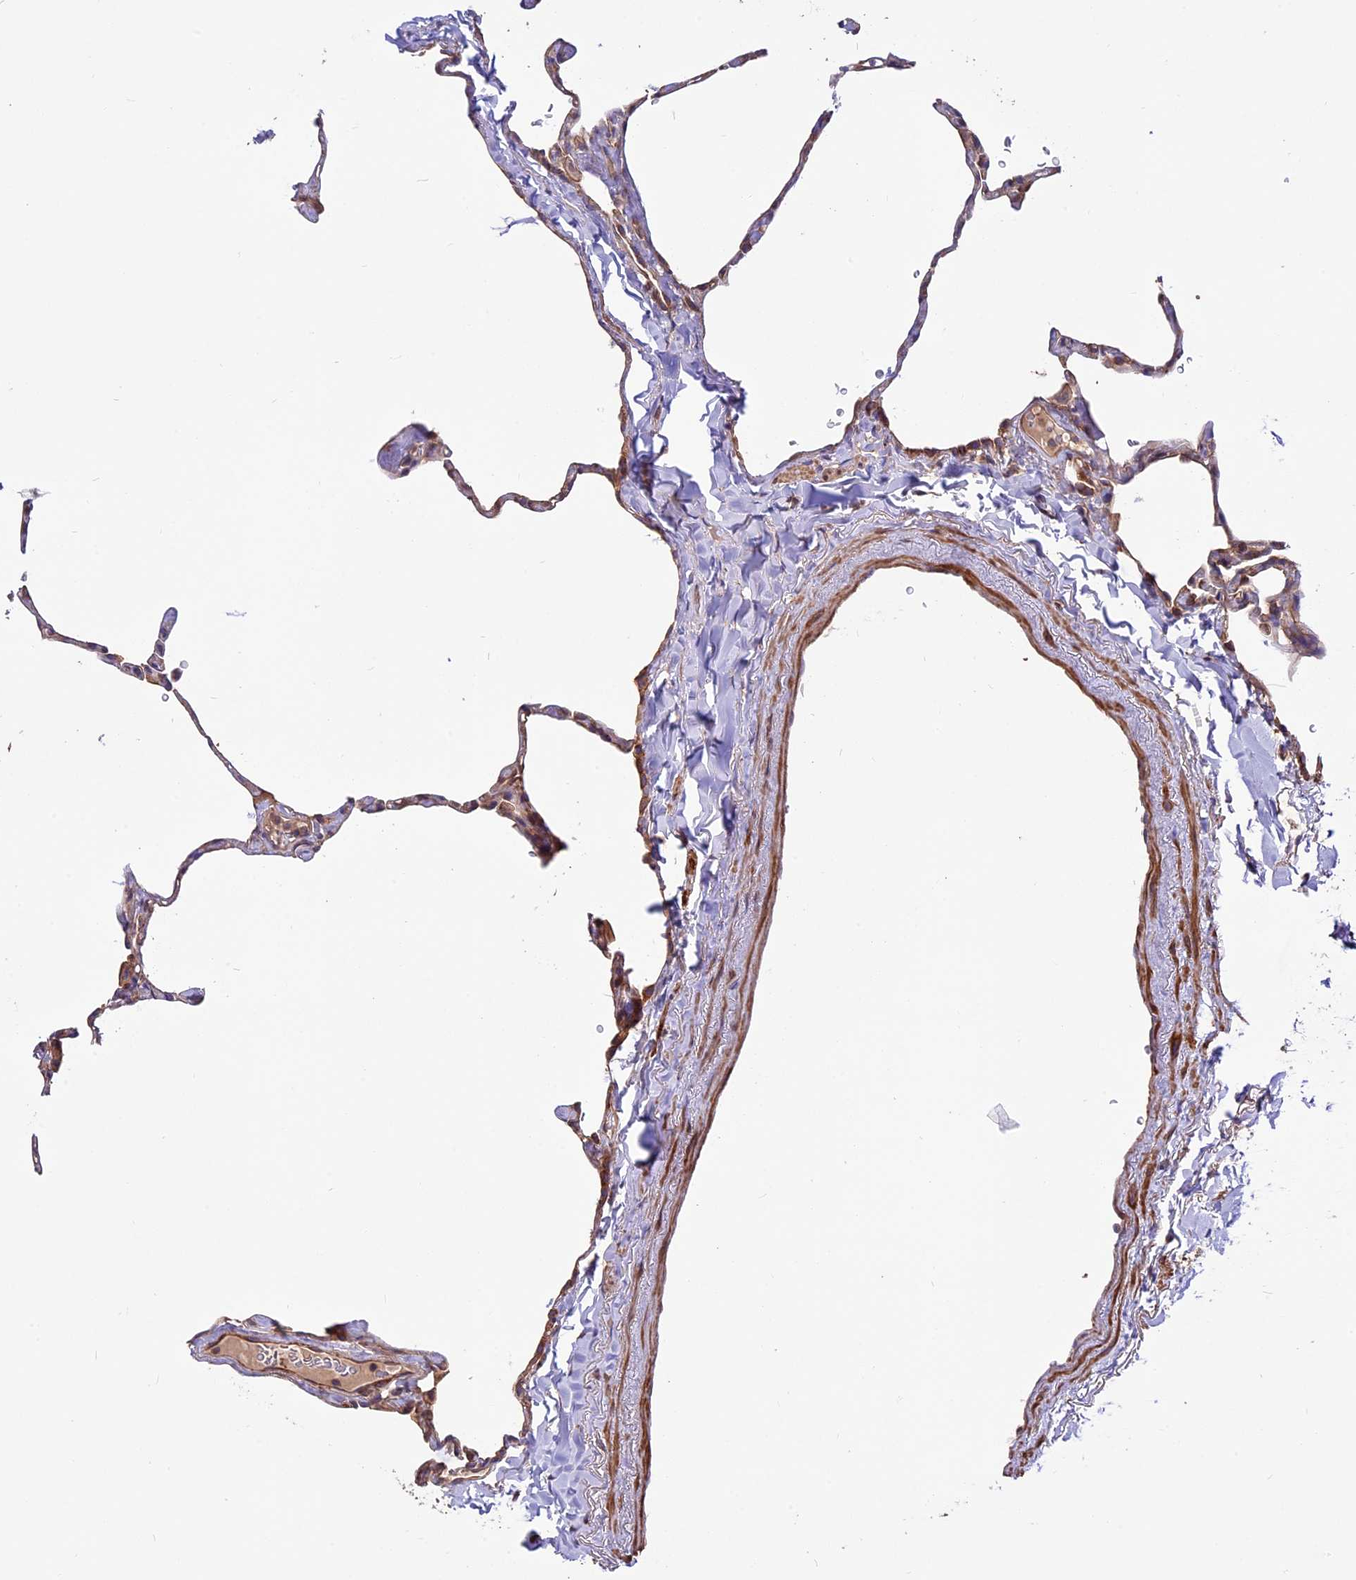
{"staining": {"intensity": "moderate", "quantity": "<25%", "location": "cytoplasmic/membranous"}, "tissue": "lung", "cell_type": "Alveolar cells", "image_type": "normal", "snomed": [{"axis": "morphology", "description": "Normal tissue, NOS"}, {"axis": "topography", "description": "Lung"}], "caption": "Approximately <25% of alveolar cells in unremarkable lung reveal moderate cytoplasmic/membranous protein positivity as visualized by brown immunohistochemical staining.", "gene": "ANO3", "patient": {"sex": "male", "age": 65}}